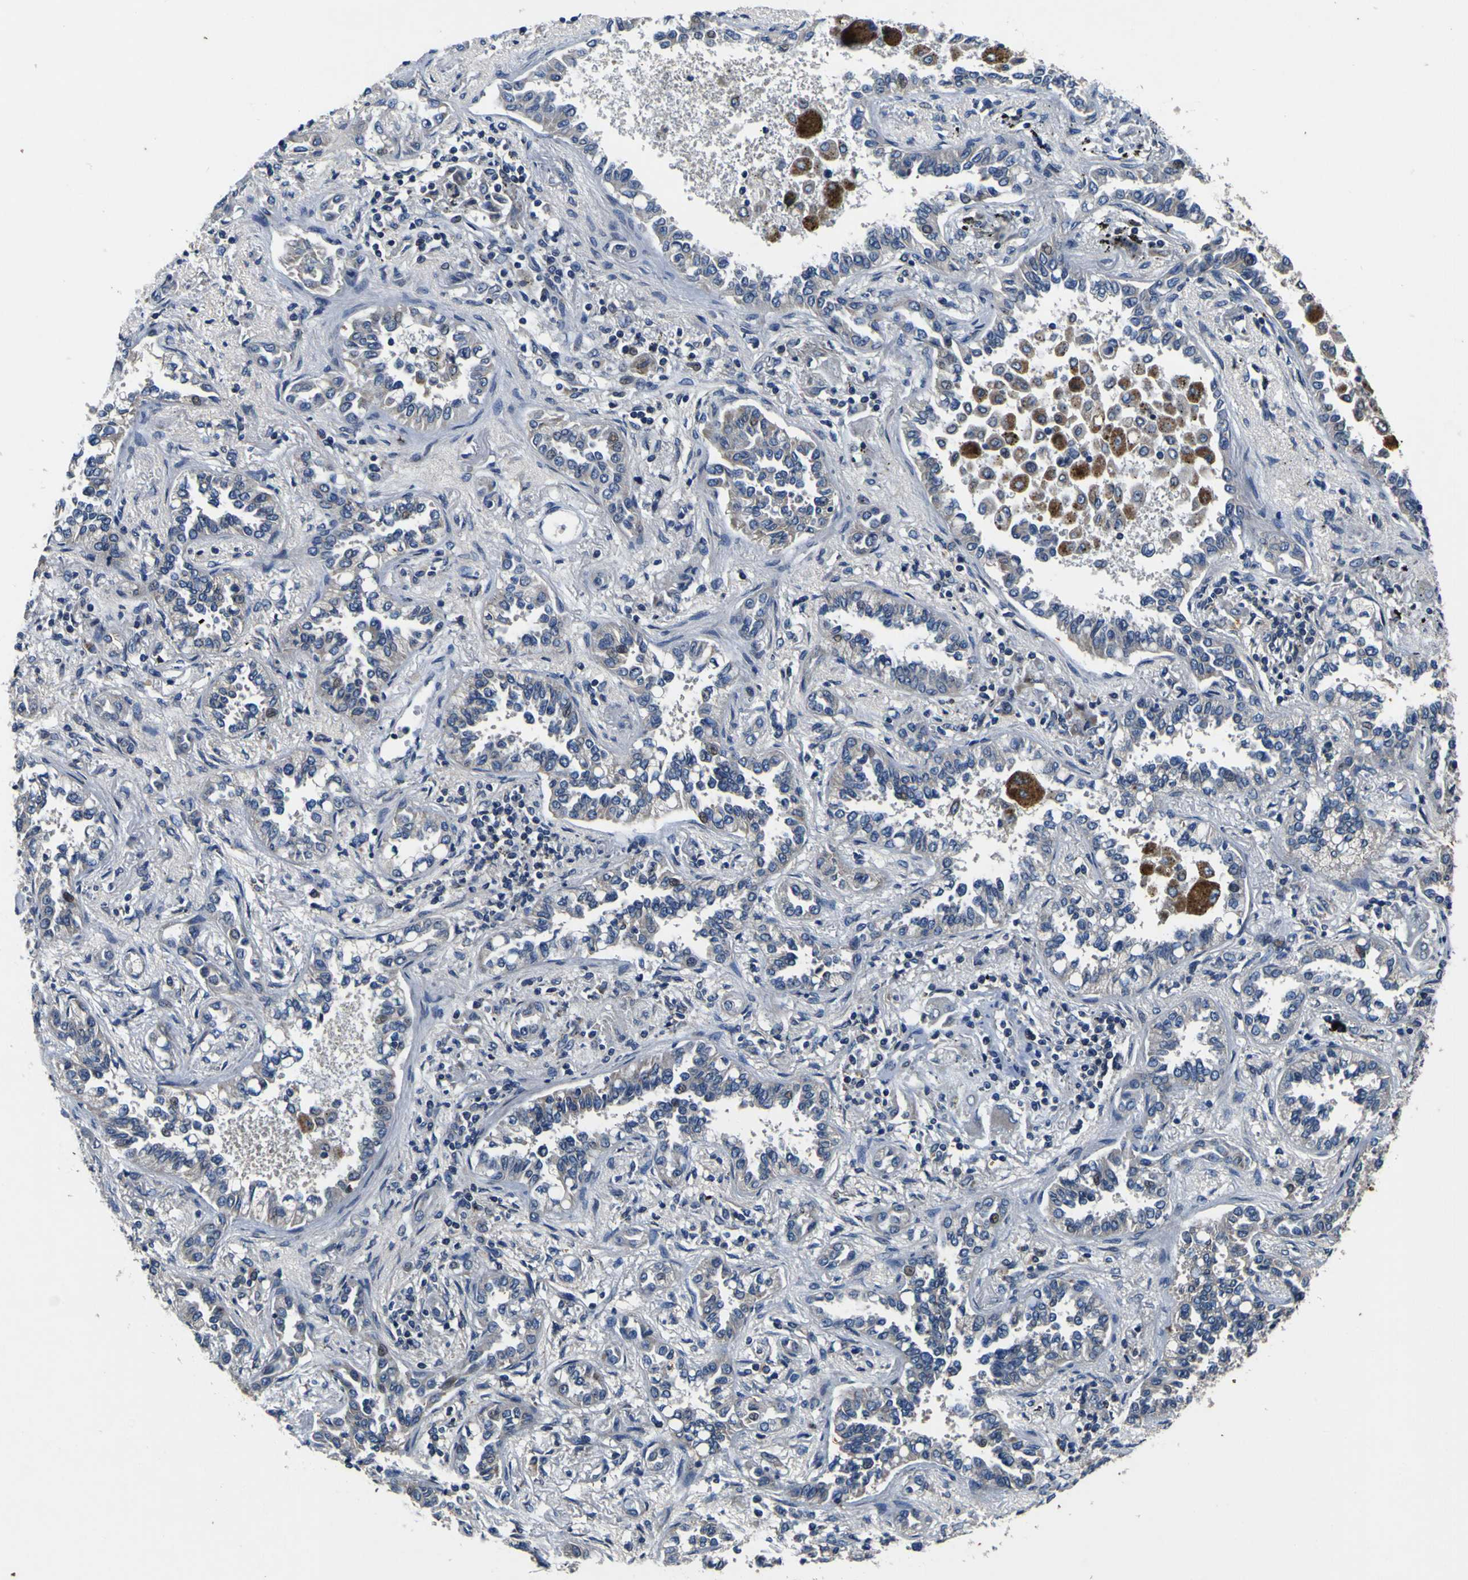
{"staining": {"intensity": "weak", "quantity": "<25%", "location": "cytoplasmic/membranous,nuclear"}, "tissue": "lung cancer", "cell_type": "Tumor cells", "image_type": "cancer", "snomed": [{"axis": "morphology", "description": "Normal tissue, NOS"}, {"axis": "morphology", "description": "Adenocarcinoma, NOS"}, {"axis": "topography", "description": "Lung"}], "caption": "A micrograph of lung adenocarcinoma stained for a protein reveals no brown staining in tumor cells.", "gene": "EPHB4", "patient": {"sex": "male", "age": 59}}